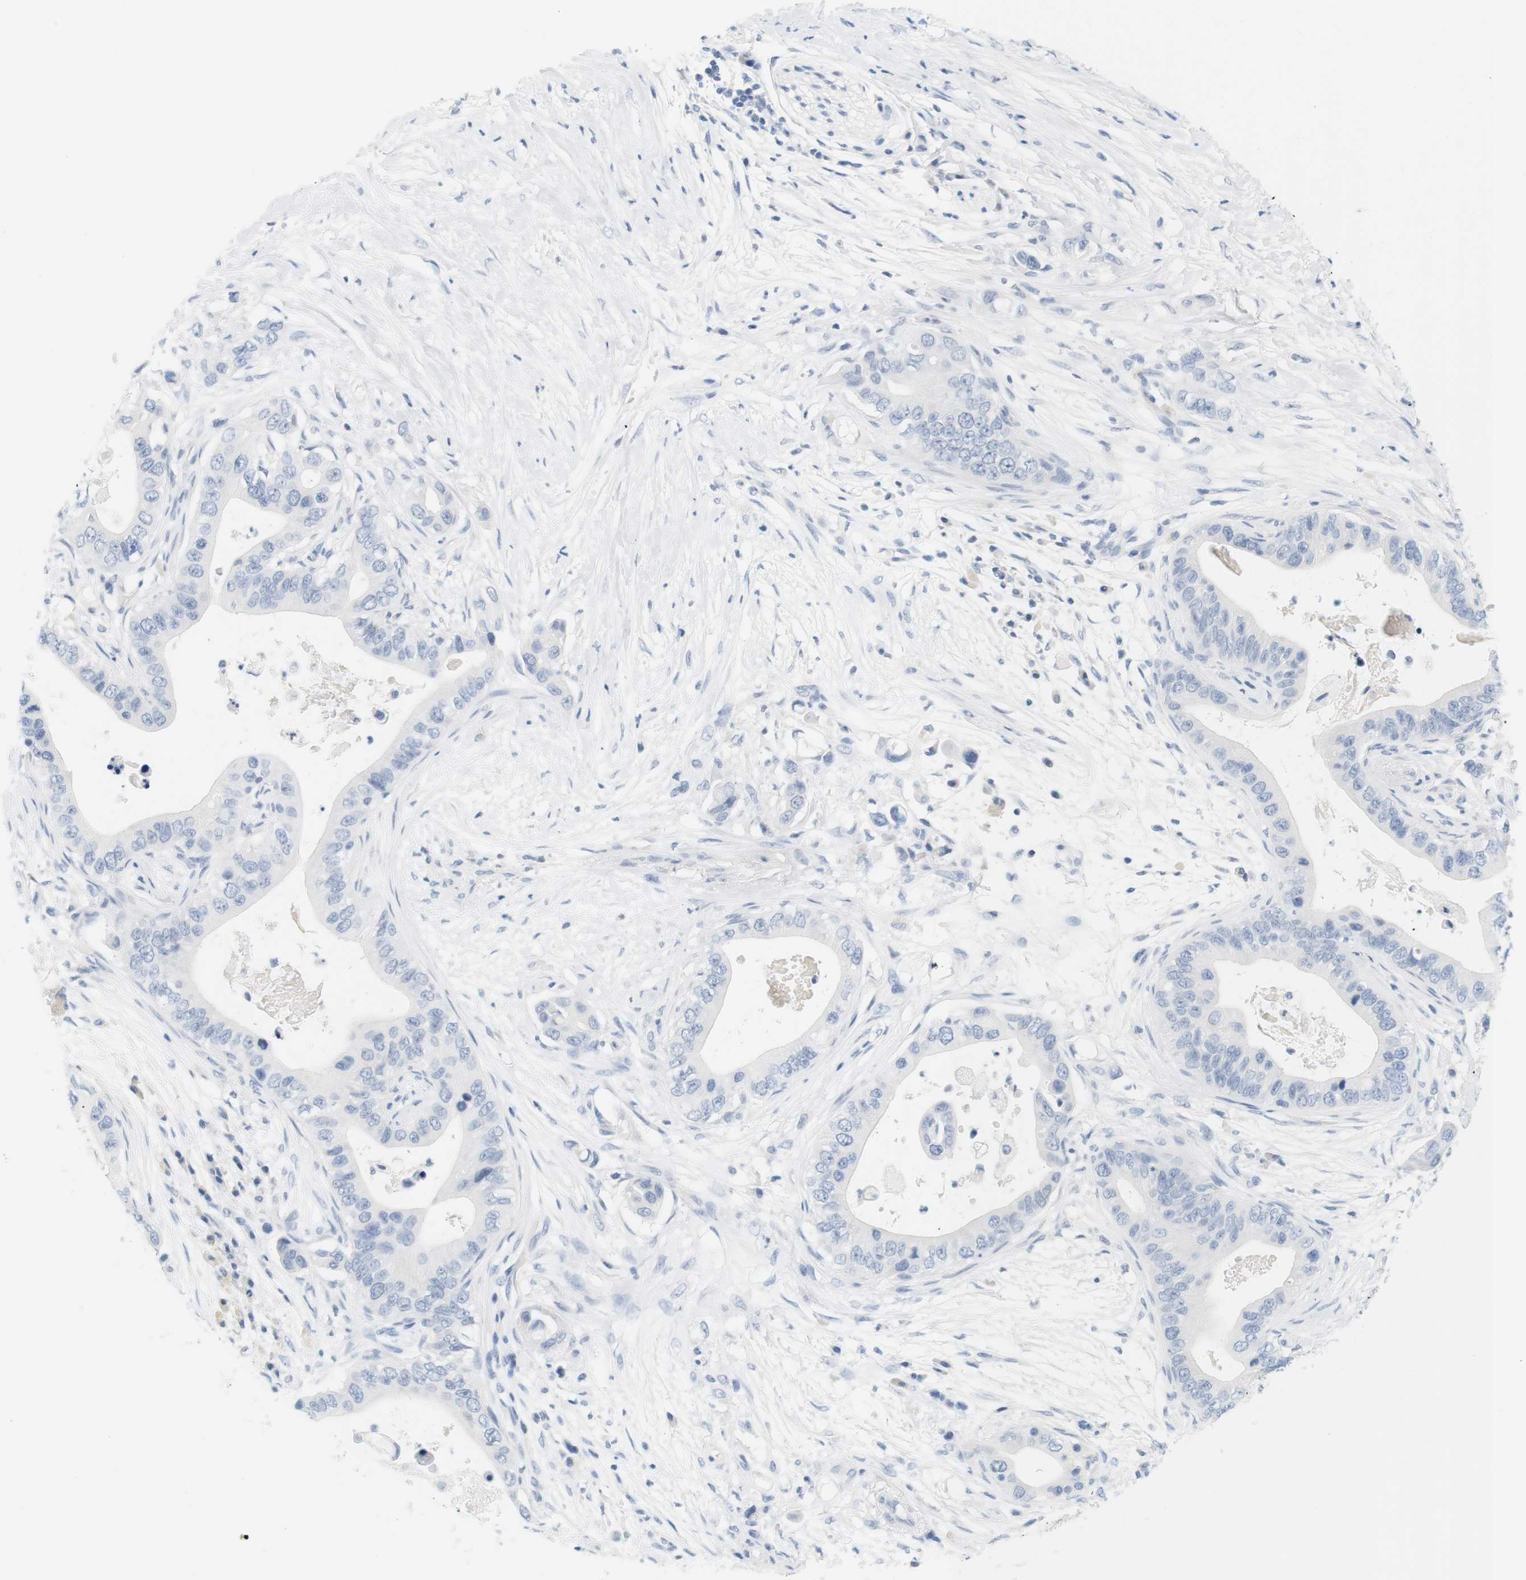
{"staining": {"intensity": "negative", "quantity": "none", "location": "none"}, "tissue": "pancreatic cancer", "cell_type": "Tumor cells", "image_type": "cancer", "snomed": [{"axis": "morphology", "description": "Adenocarcinoma, NOS"}, {"axis": "topography", "description": "Pancreas"}], "caption": "Tumor cells show no significant staining in adenocarcinoma (pancreatic). (DAB (3,3'-diaminobenzidine) immunohistochemistry (IHC), high magnification).", "gene": "OPRM1", "patient": {"sex": "male", "age": 77}}